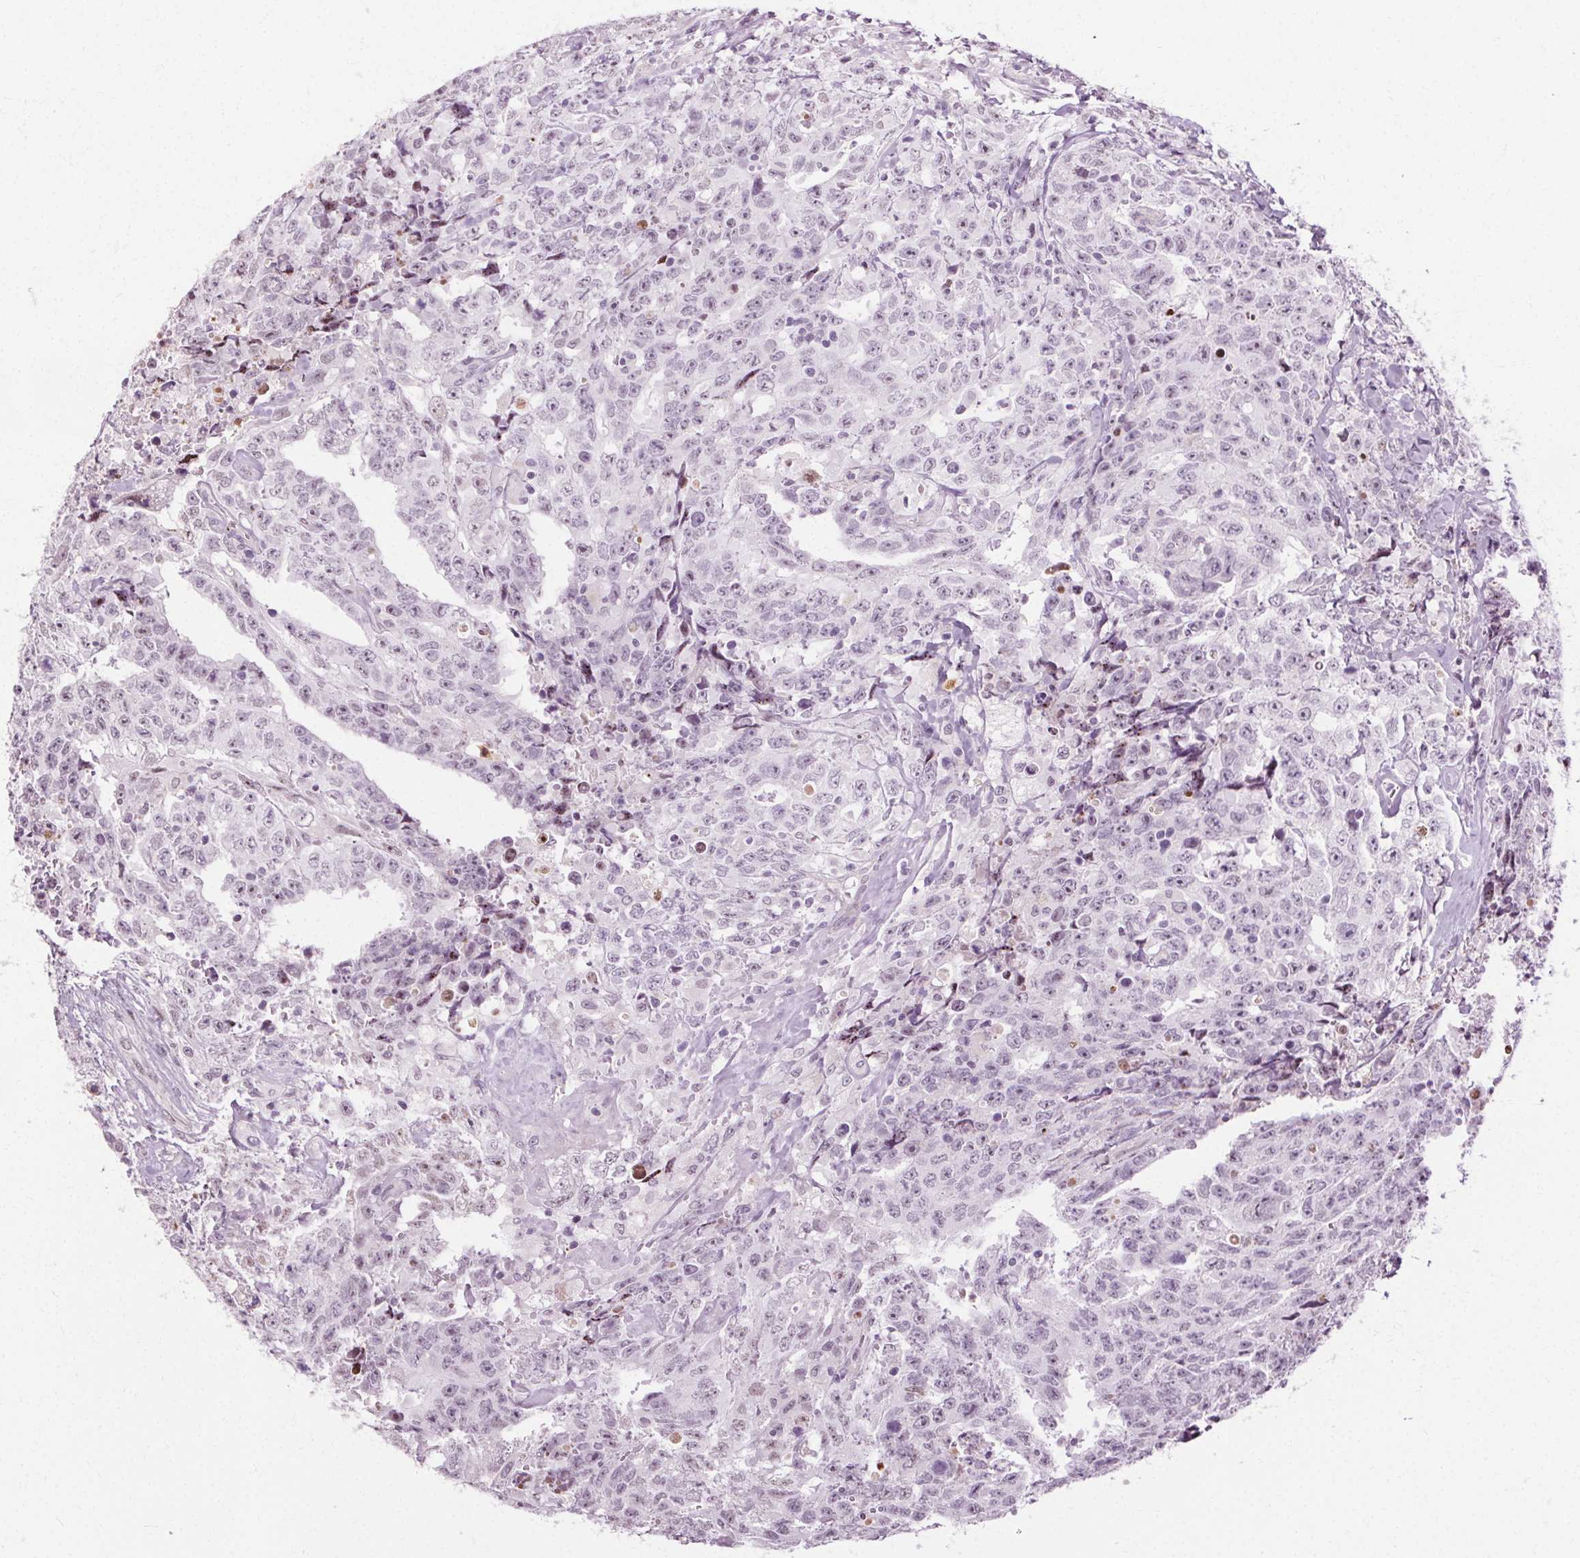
{"staining": {"intensity": "negative", "quantity": "none", "location": "none"}, "tissue": "testis cancer", "cell_type": "Tumor cells", "image_type": "cancer", "snomed": [{"axis": "morphology", "description": "Carcinoma, Embryonal, NOS"}, {"axis": "topography", "description": "Testis"}], "caption": "There is no significant staining in tumor cells of testis cancer (embryonal carcinoma).", "gene": "CEBPA", "patient": {"sex": "male", "age": 24}}